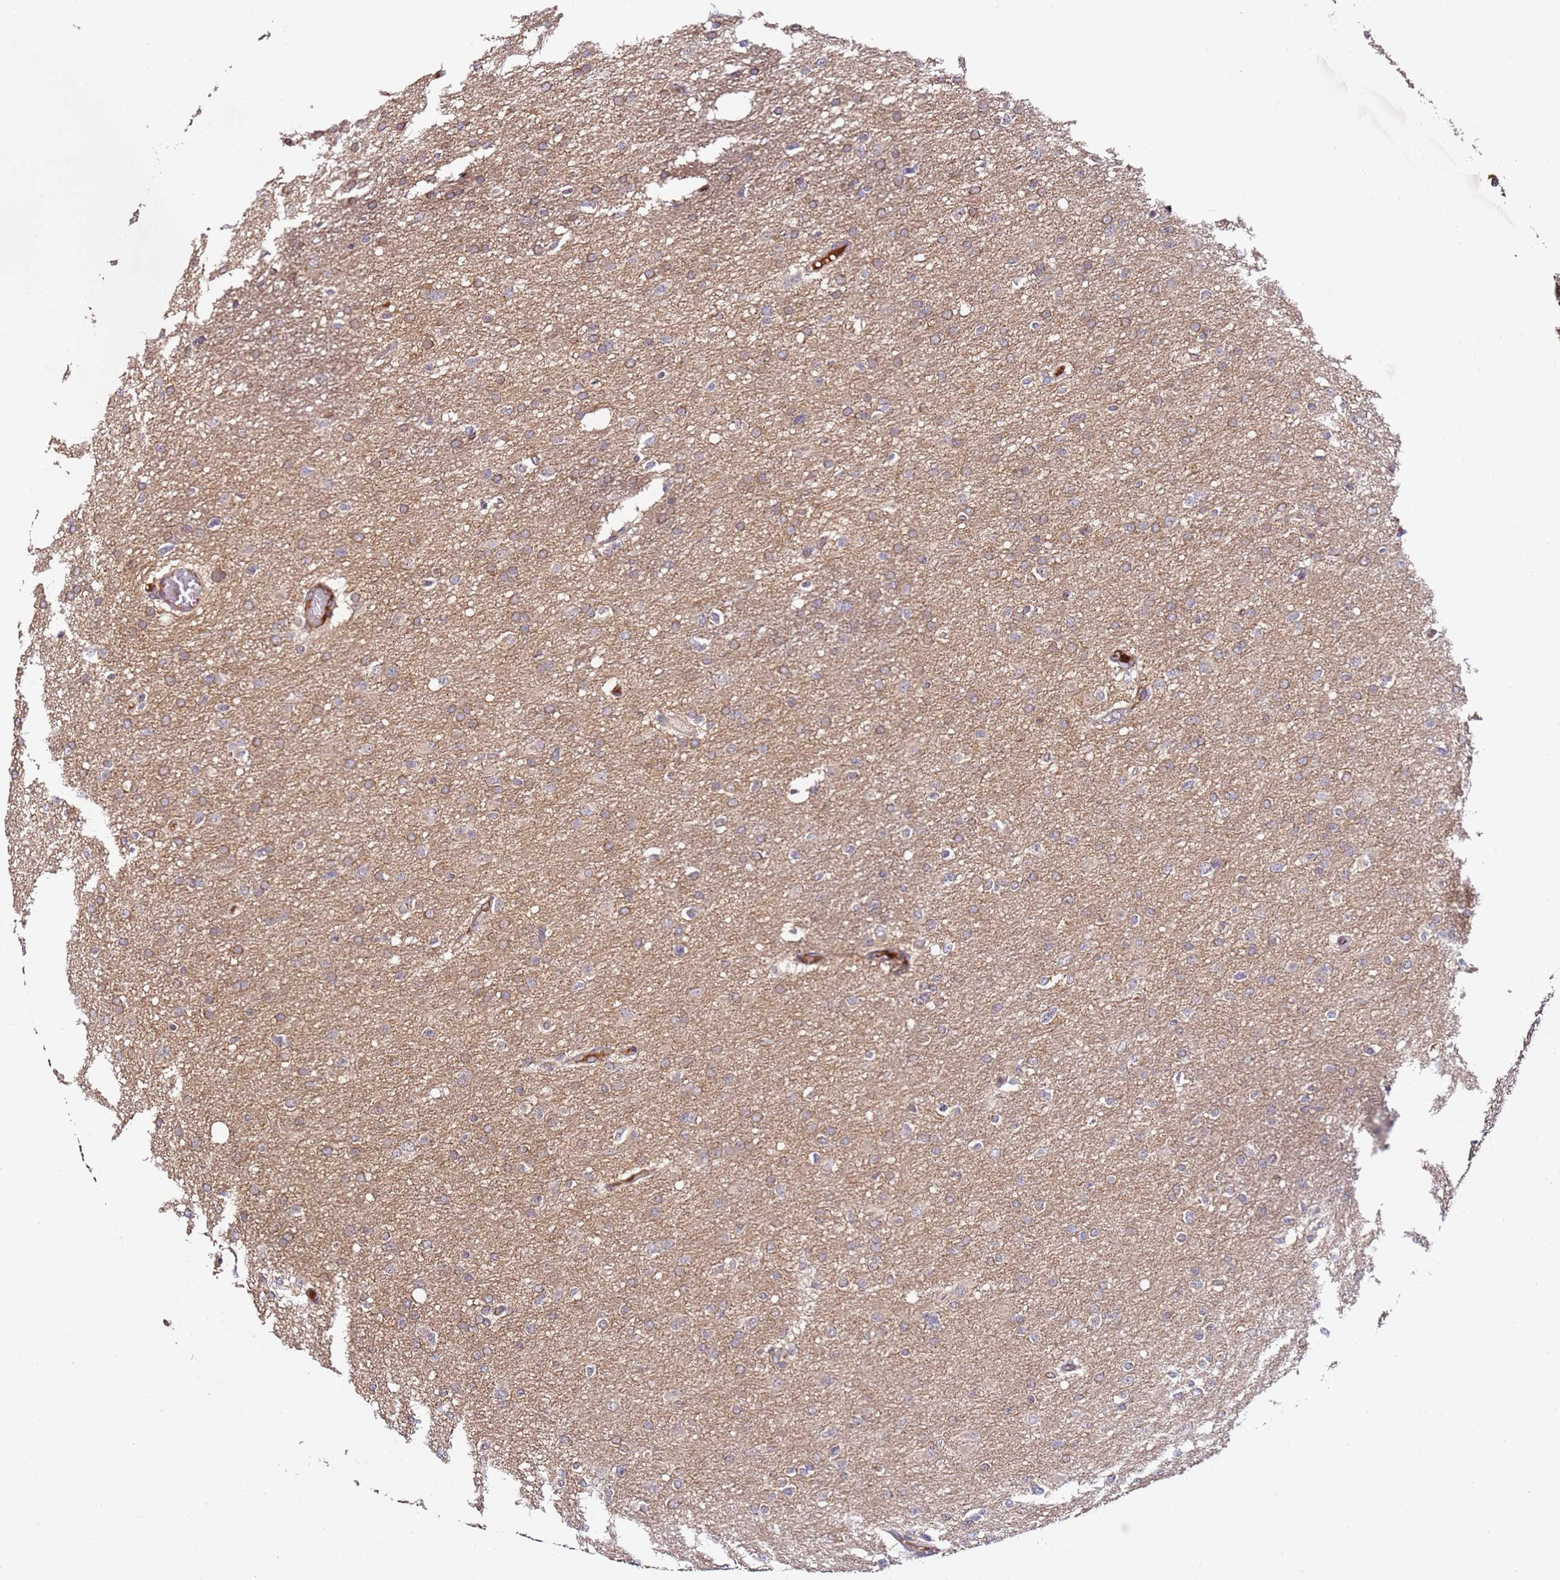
{"staining": {"intensity": "weak", "quantity": "25%-75%", "location": "cytoplasmic/membranous"}, "tissue": "glioma", "cell_type": "Tumor cells", "image_type": "cancer", "snomed": [{"axis": "morphology", "description": "Glioma, malignant, High grade"}, {"axis": "topography", "description": "Cerebral cortex"}], "caption": "IHC of glioma shows low levels of weak cytoplasmic/membranous expression in about 25%-75% of tumor cells. (Stains: DAB in brown, nuclei in blue, Microscopy: brightfield microscopy at high magnification).", "gene": "DDX27", "patient": {"sex": "female", "age": 36}}